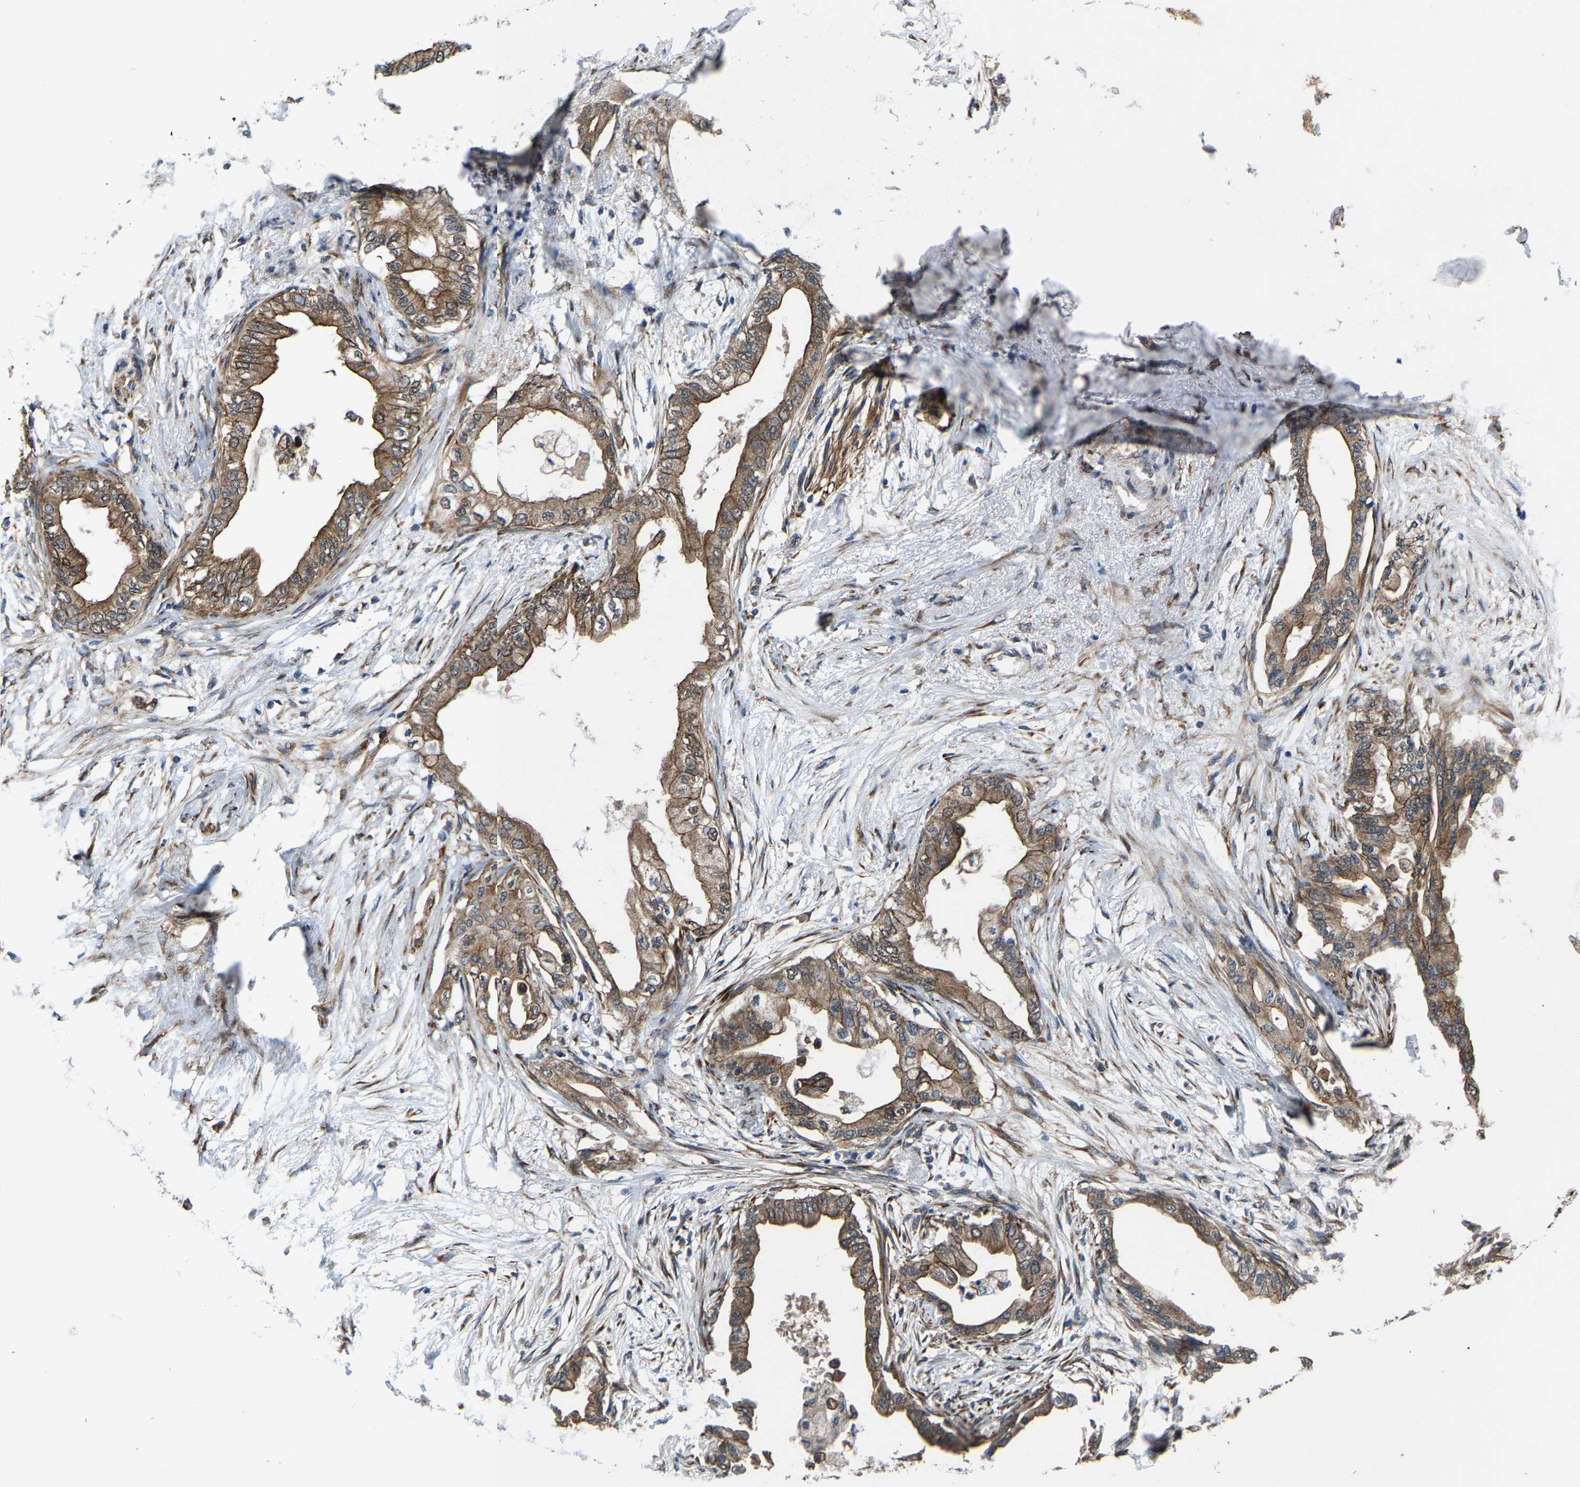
{"staining": {"intensity": "moderate", "quantity": ">75%", "location": "cytoplasmic/membranous"}, "tissue": "pancreatic cancer", "cell_type": "Tumor cells", "image_type": "cancer", "snomed": [{"axis": "morphology", "description": "Normal tissue, NOS"}, {"axis": "morphology", "description": "Adenocarcinoma, NOS"}, {"axis": "topography", "description": "Pancreas"}, {"axis": "topography", "description": "Duodenum"}], "caption": "The image exhibits staining of pancreatic cancer, revealing moderate cytoplasmic/membranous protein expression (brown color) within tumor cells.", "gene": "PDP1", "patient": {"sex": "female", "age": 60}}